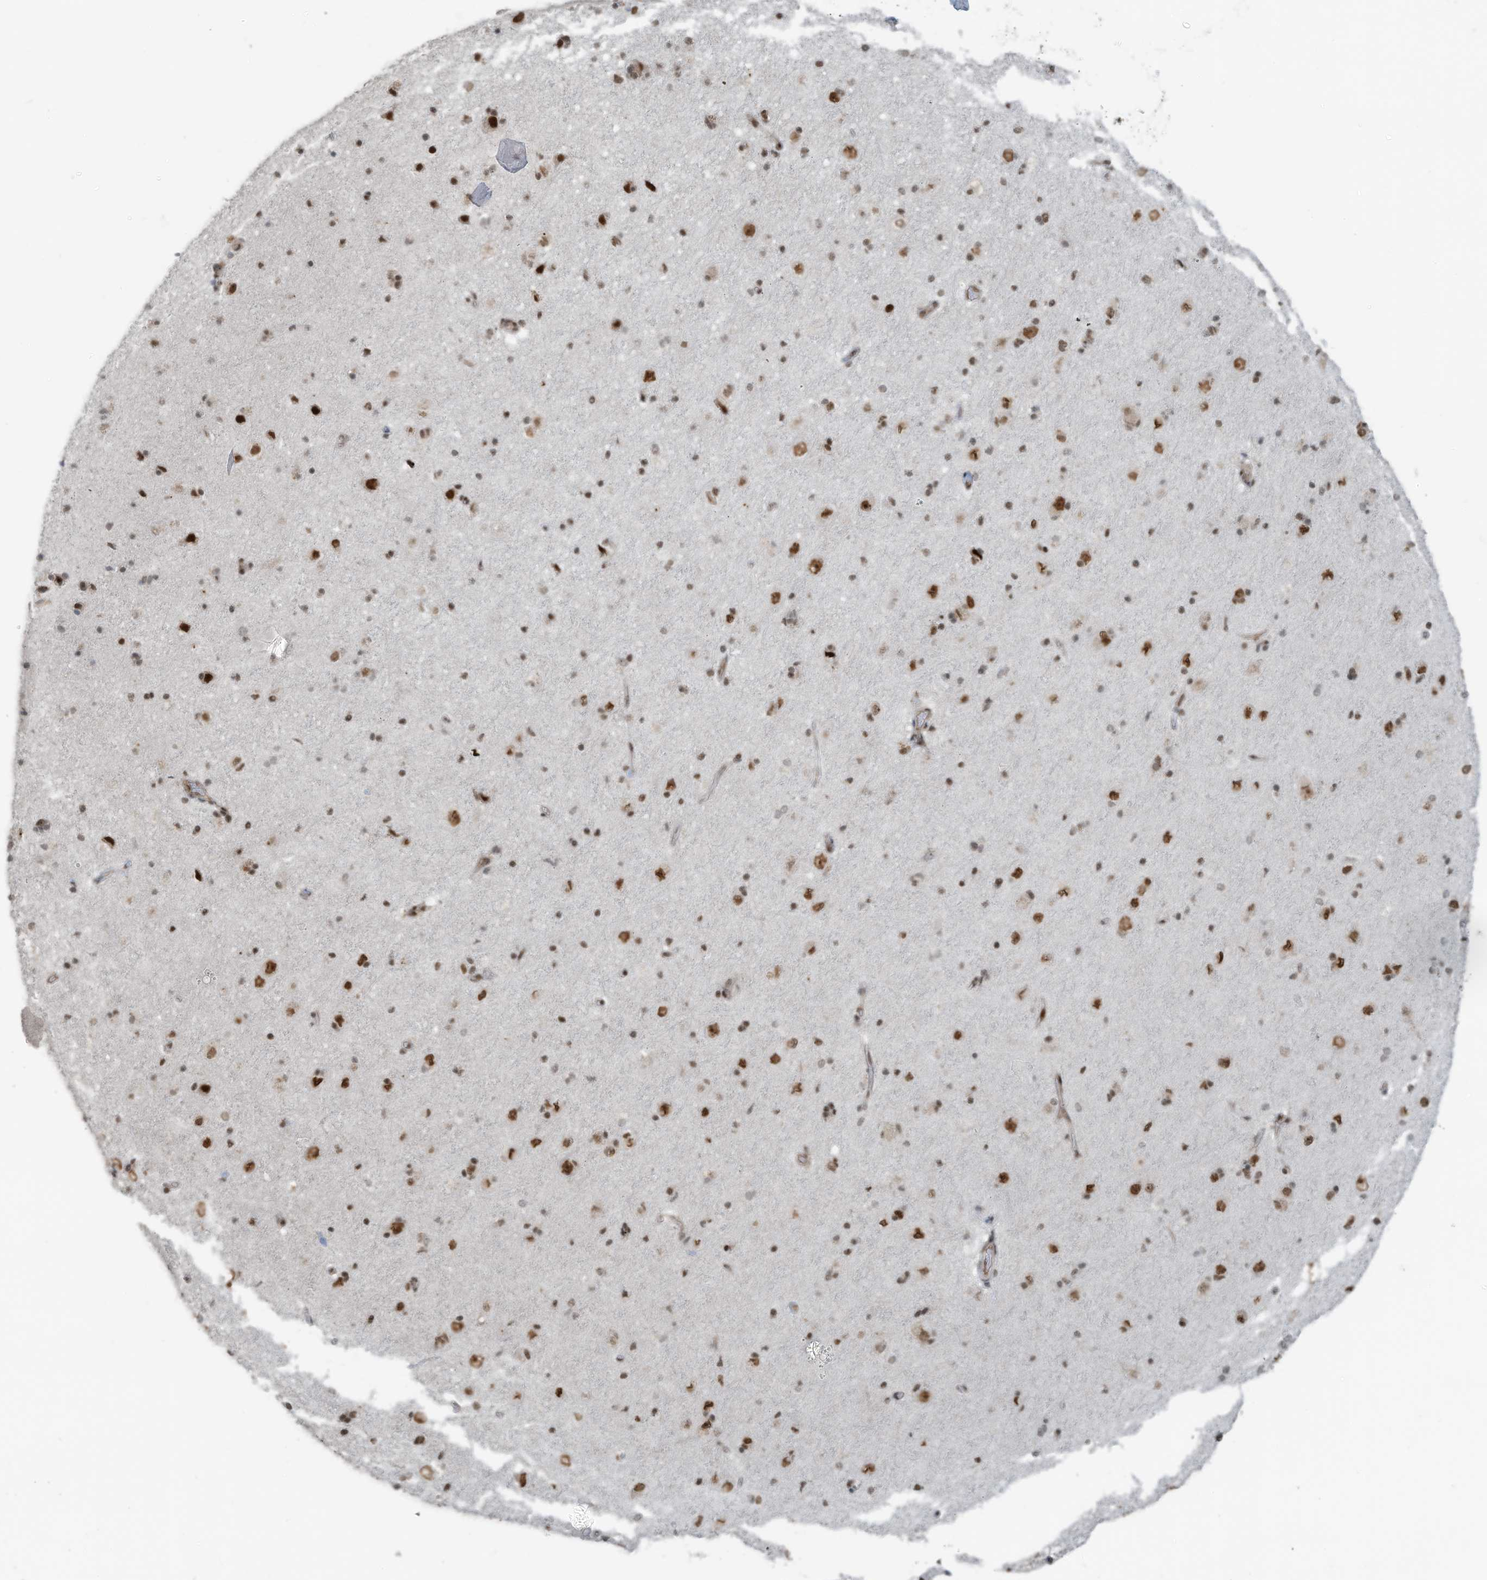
{"staining": {"intensity": "moderate", "quantity": ">75%", "location": "nuclear"}, "tissue": "cerebral cortex", "cell_type": "Endothelial cells", "image_type": "normal", "snomed": [{"axis": "morphology", "description": "Normal tissue, NOS"}, {"axis": "topography", "description": "Cerebral cortex"}], "caption": "A photomicrograph of cerebral cortex stained for a protein reveals moderate nuclear brown staining in endothelial cells.", "gene": "PCNP", "patient": {"sex": "male", "age": 34}}